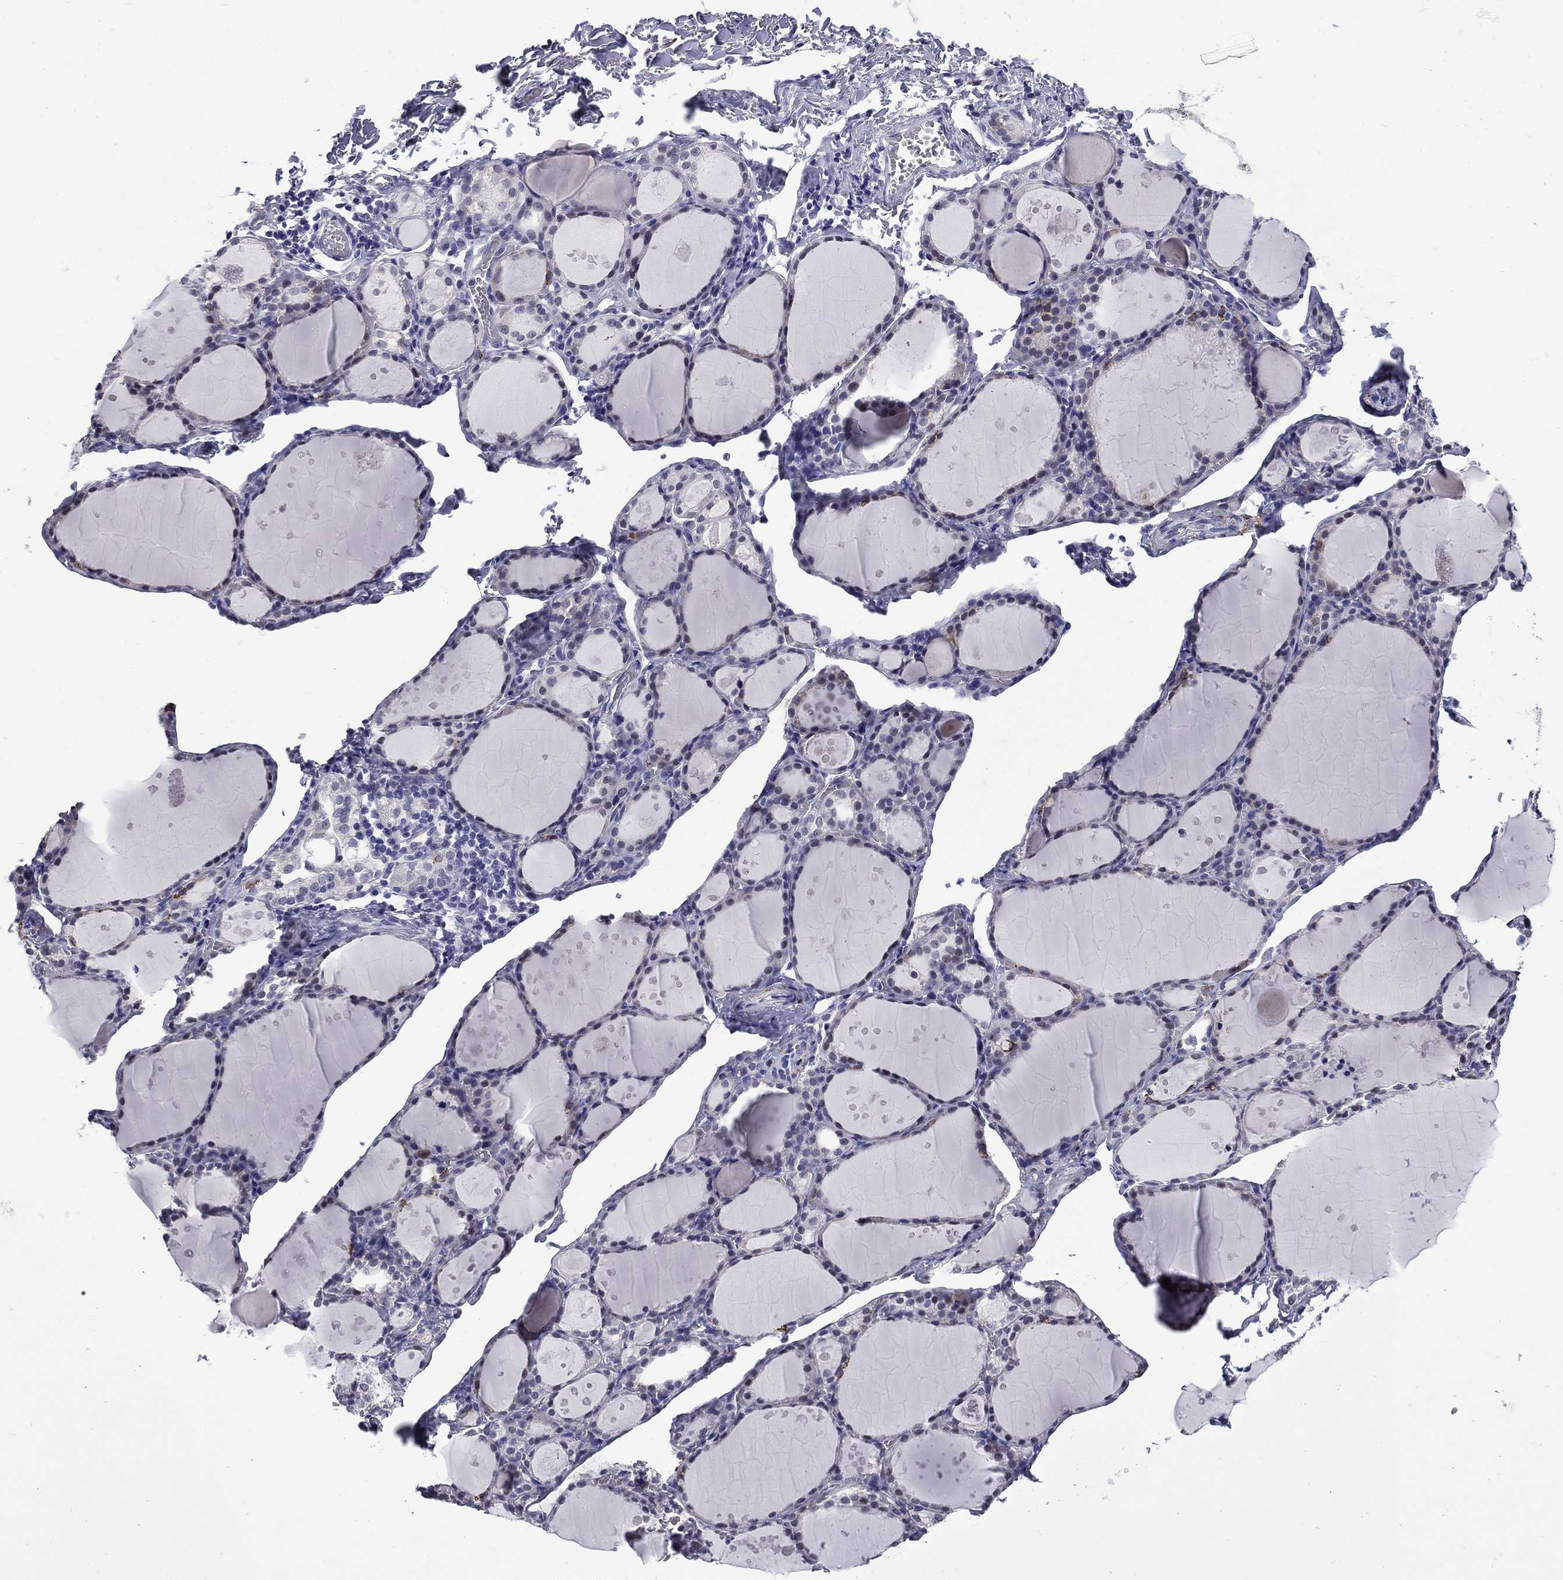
{"staining": {"intensity": "negative", "quantity": "none", "location": "none"}, "tissue": "thyroid gland", "cell_type": "Glandular cells", "image_type": "normal", "snomed": [{"axis": "morphology", "description": "Normal tissue, NOS"}, {"axis": "topography", "description": "Thyroid gland"}], "caption": "Image shows no protein staining in glandular cells of benign thyroid gland. The staining was performed using DAB (3,3'-diaminobenzidine) to visualize the protein expression in brown, while the nuclei were stained in blue with hematoxylin (Magnification: 20x).", "gene": "MGARP", "patient": {"sex": "male", "age": 68}}